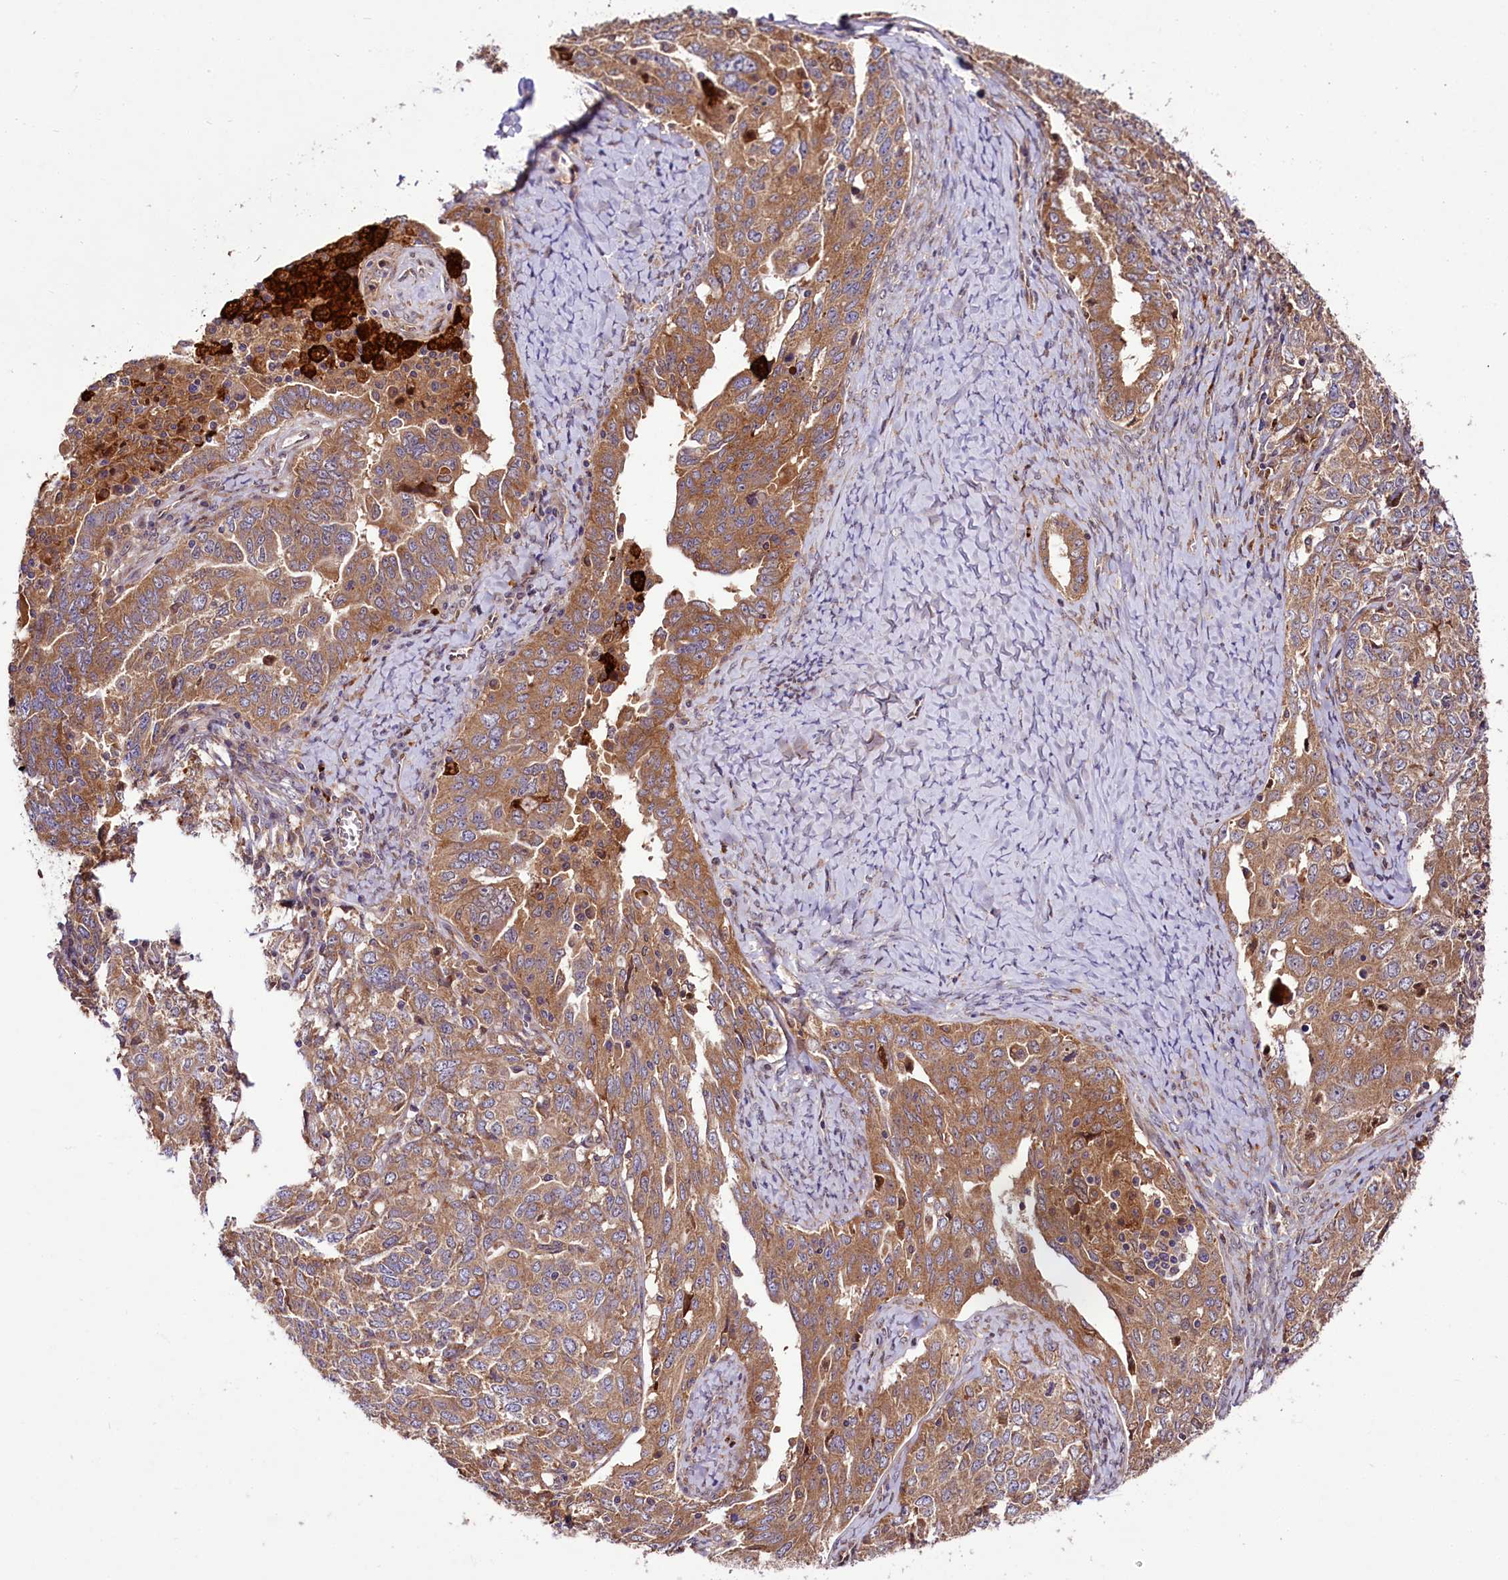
{"staining": {"intensity": "moderate", "quantity": ">75%", "location": "cytoplasmic/membranous"}, "tissue": "ovarian cancer", "cell_type": "Tumor cells", "image_type": "cancer", "snomed": [{"axis": "morphology", "description": "Carcinoma, endometroid"}, {"axis": "topography", "description": "Ovary"}], "caption": "A histopathology image showing moderate cytoplasmic/membranous positivity in approximately >75% of tumor cells in ovarian endometroid carcinoma, as visualized by brown immunohistochemical staining.", "gene": "NAA25", "patient": {"sex": "female", "age": 62}}